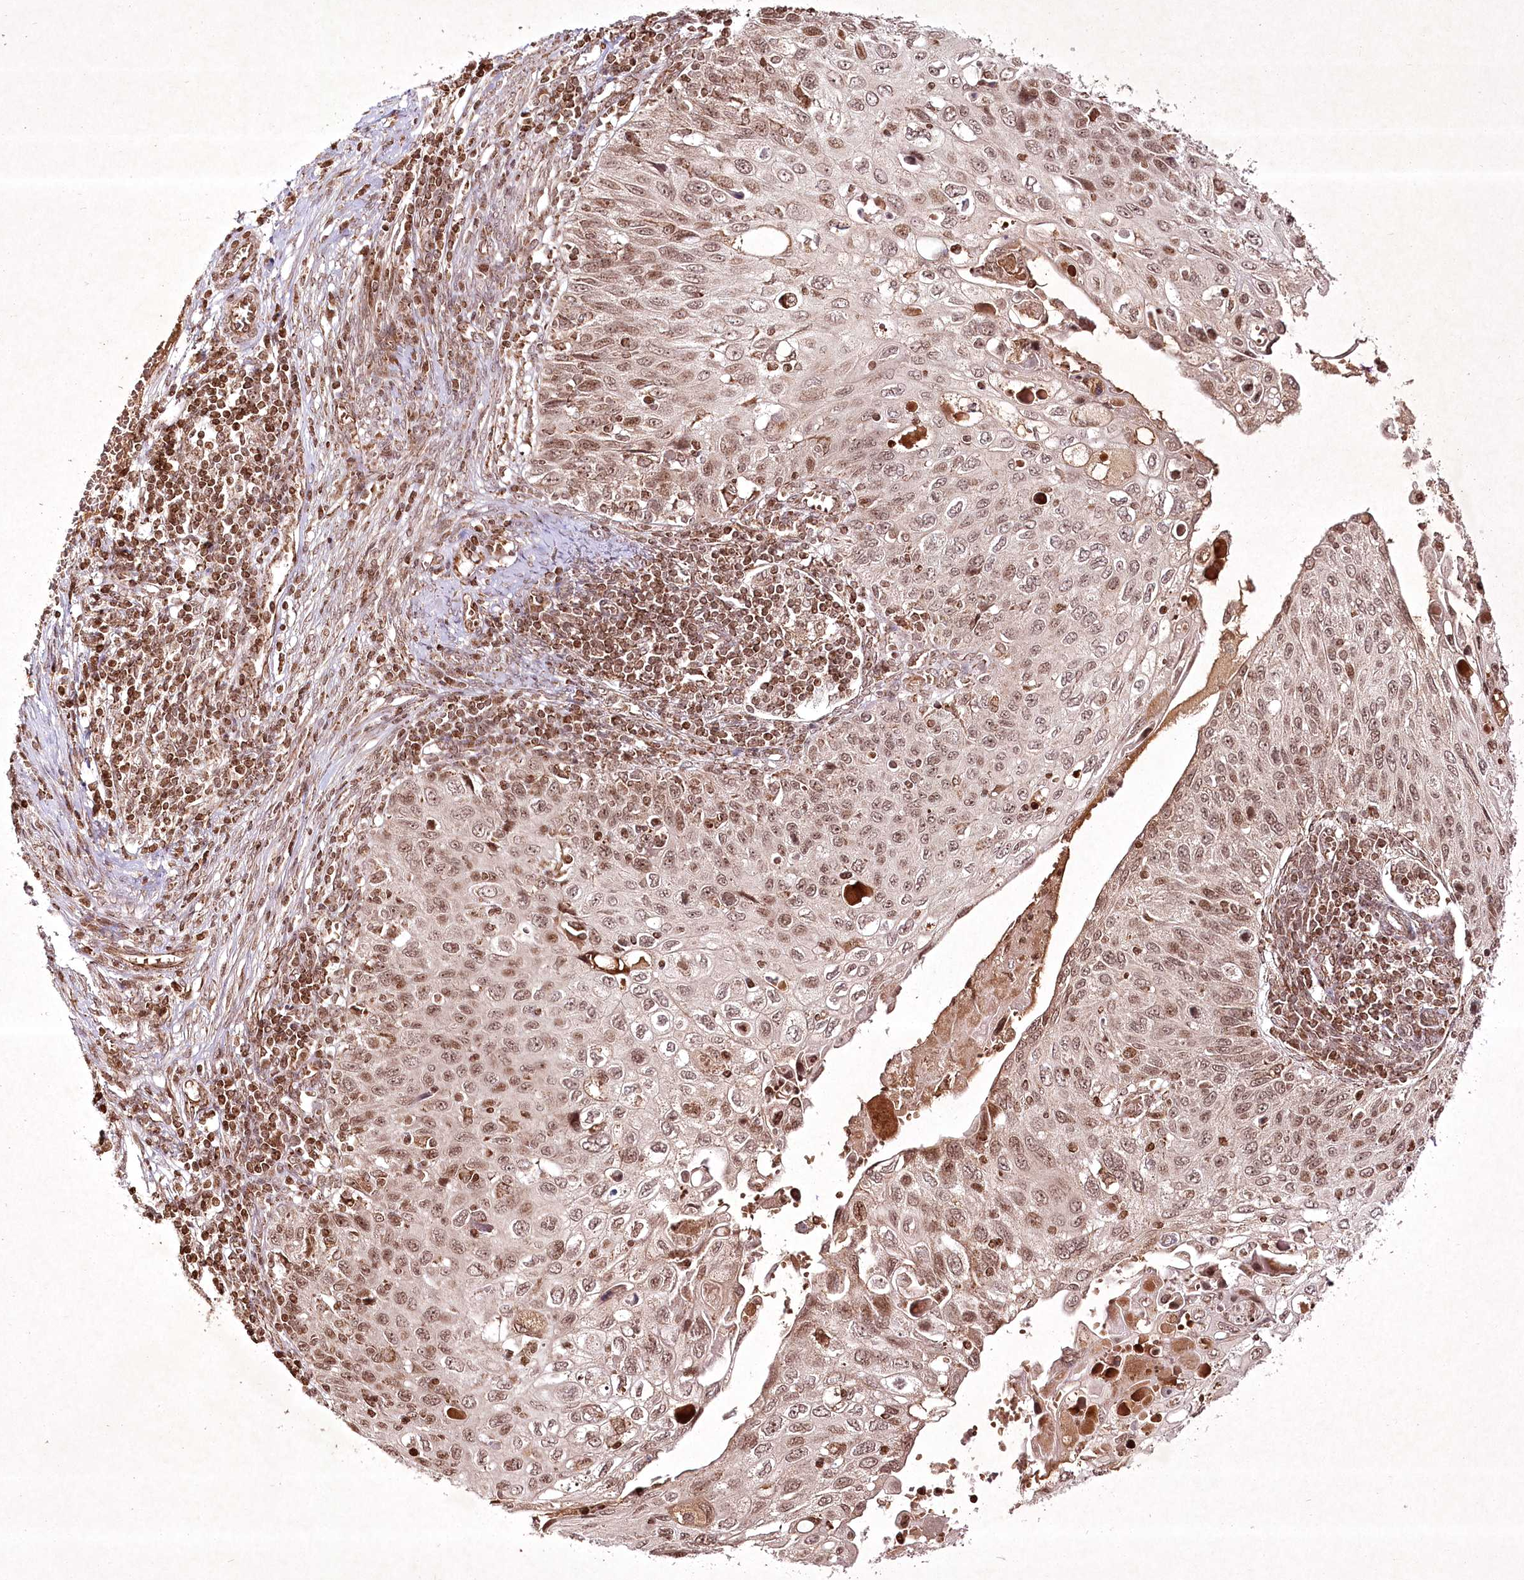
{"staining": {"intensity": "moderate", "quantity": ">75%", "location": "nuclear"}, "tissue": "cervical cancer", "cell_type": "Tumor cells", "image_type": "cancer", "snomed": [{"axis": "morphology", "description": "Squamous cell carcinoma, NOS"}, {"axis": "topography", "description": "Cervix"}], "caption": "Approximately >75% of tumor cells in squamous cell carcinoma (cervical) show moderate nuclear protein expression as visualized by brown immunohistochemical staining.", "gene": "CARM1", "patient": {"sex": "female", "age": 70}}